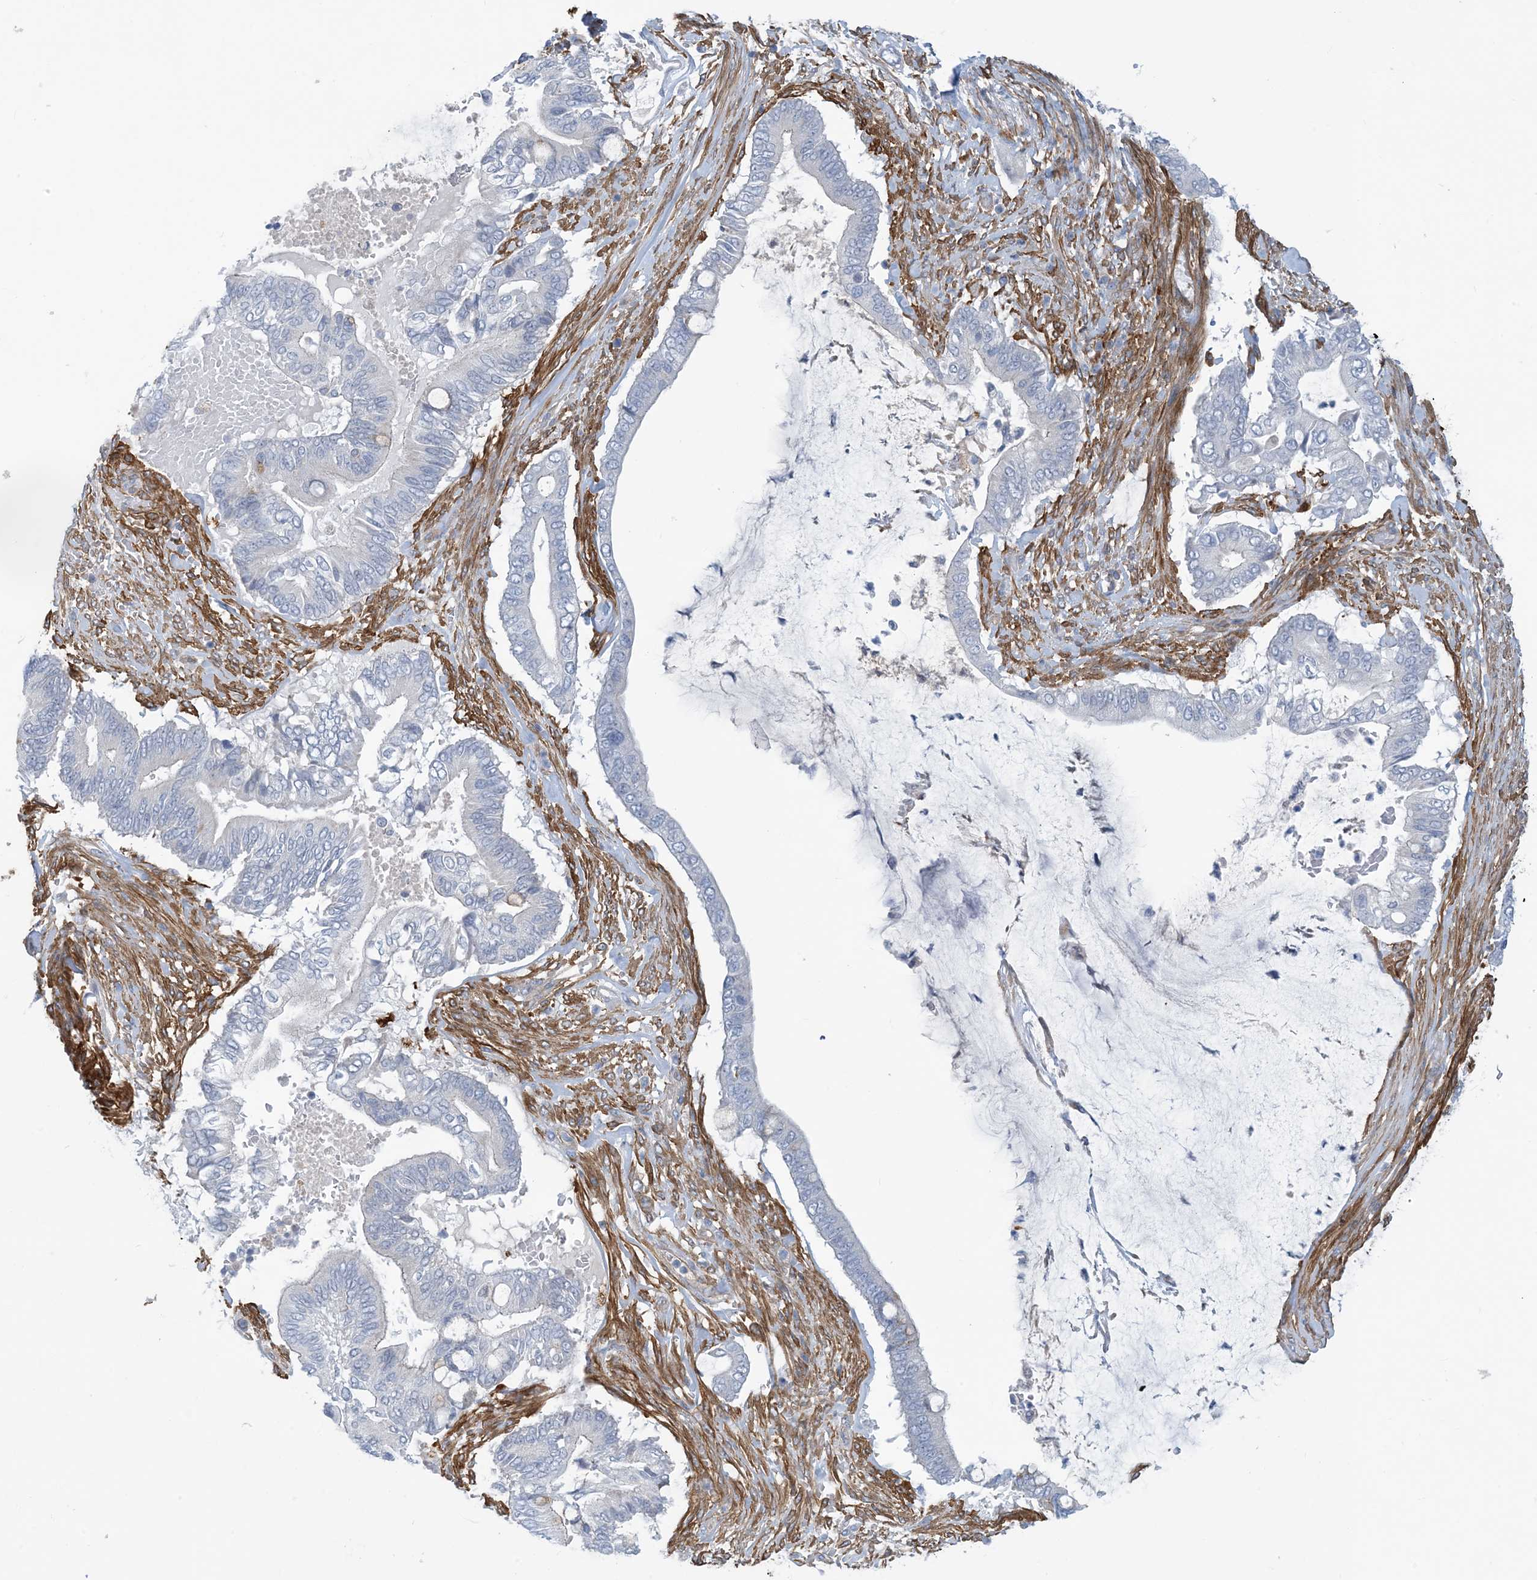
{"staining": {"intensity": "negative", "quantity": "none", "location": "none"}, "tissue": "pancreatic cancer", "cell_type": "Tumor cells", "image_type": "cancer", "snomed": [{"axis": "morphology", "description": "Adenocarcinoma, NOS"}, {"axis": "topography", "description": "Pancreas"}], "caption": "The image exhibits no staining of tumor cells in pancreatic adenocarcinoma.", "gene": "EIF2A", "patient": {"sex": "male", "age": 68}}